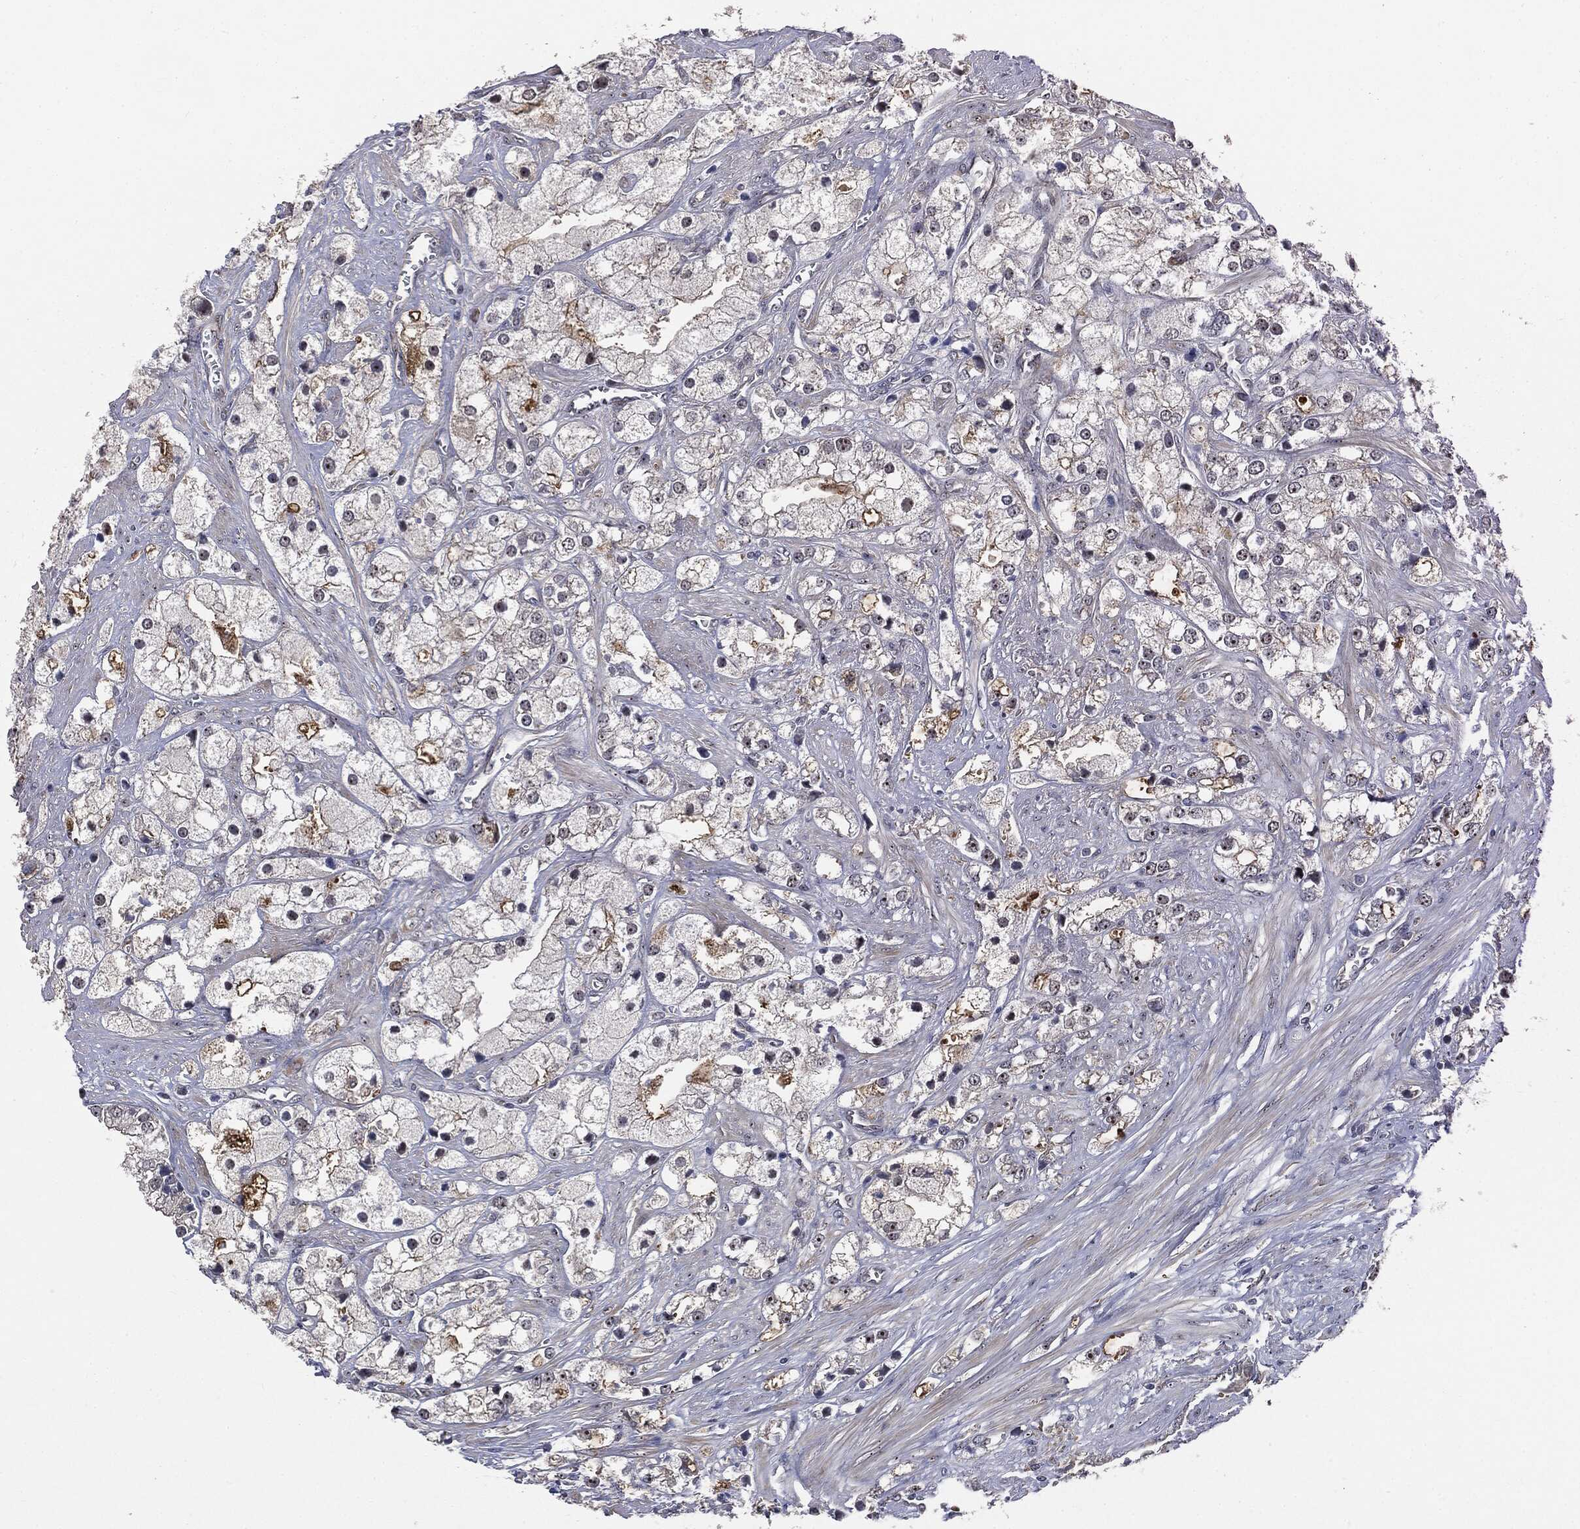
{"staining": {"intensity": "moderate", "quantity": "<25%", "location": "cytoplasmic/membranous"}, "tissue": "prostate cancer", "cell_type": "Tumor cells", "image_type": "cancer", "snomed": [{"axis": "morphology", "description": "Adenocarcinoma, NOS"}, {"axis": "topography", "description": "Prostate and seminal vesicle, NOS"}, {"axis": "topography", "description": "Prostate"}], "caption": "Prostate adenocarcinoma stained with a protein marker demonstrates moderate staining in tumor cells.", "gene": "TRMT1L", "patient": {"sex": "male", "age": 79}}